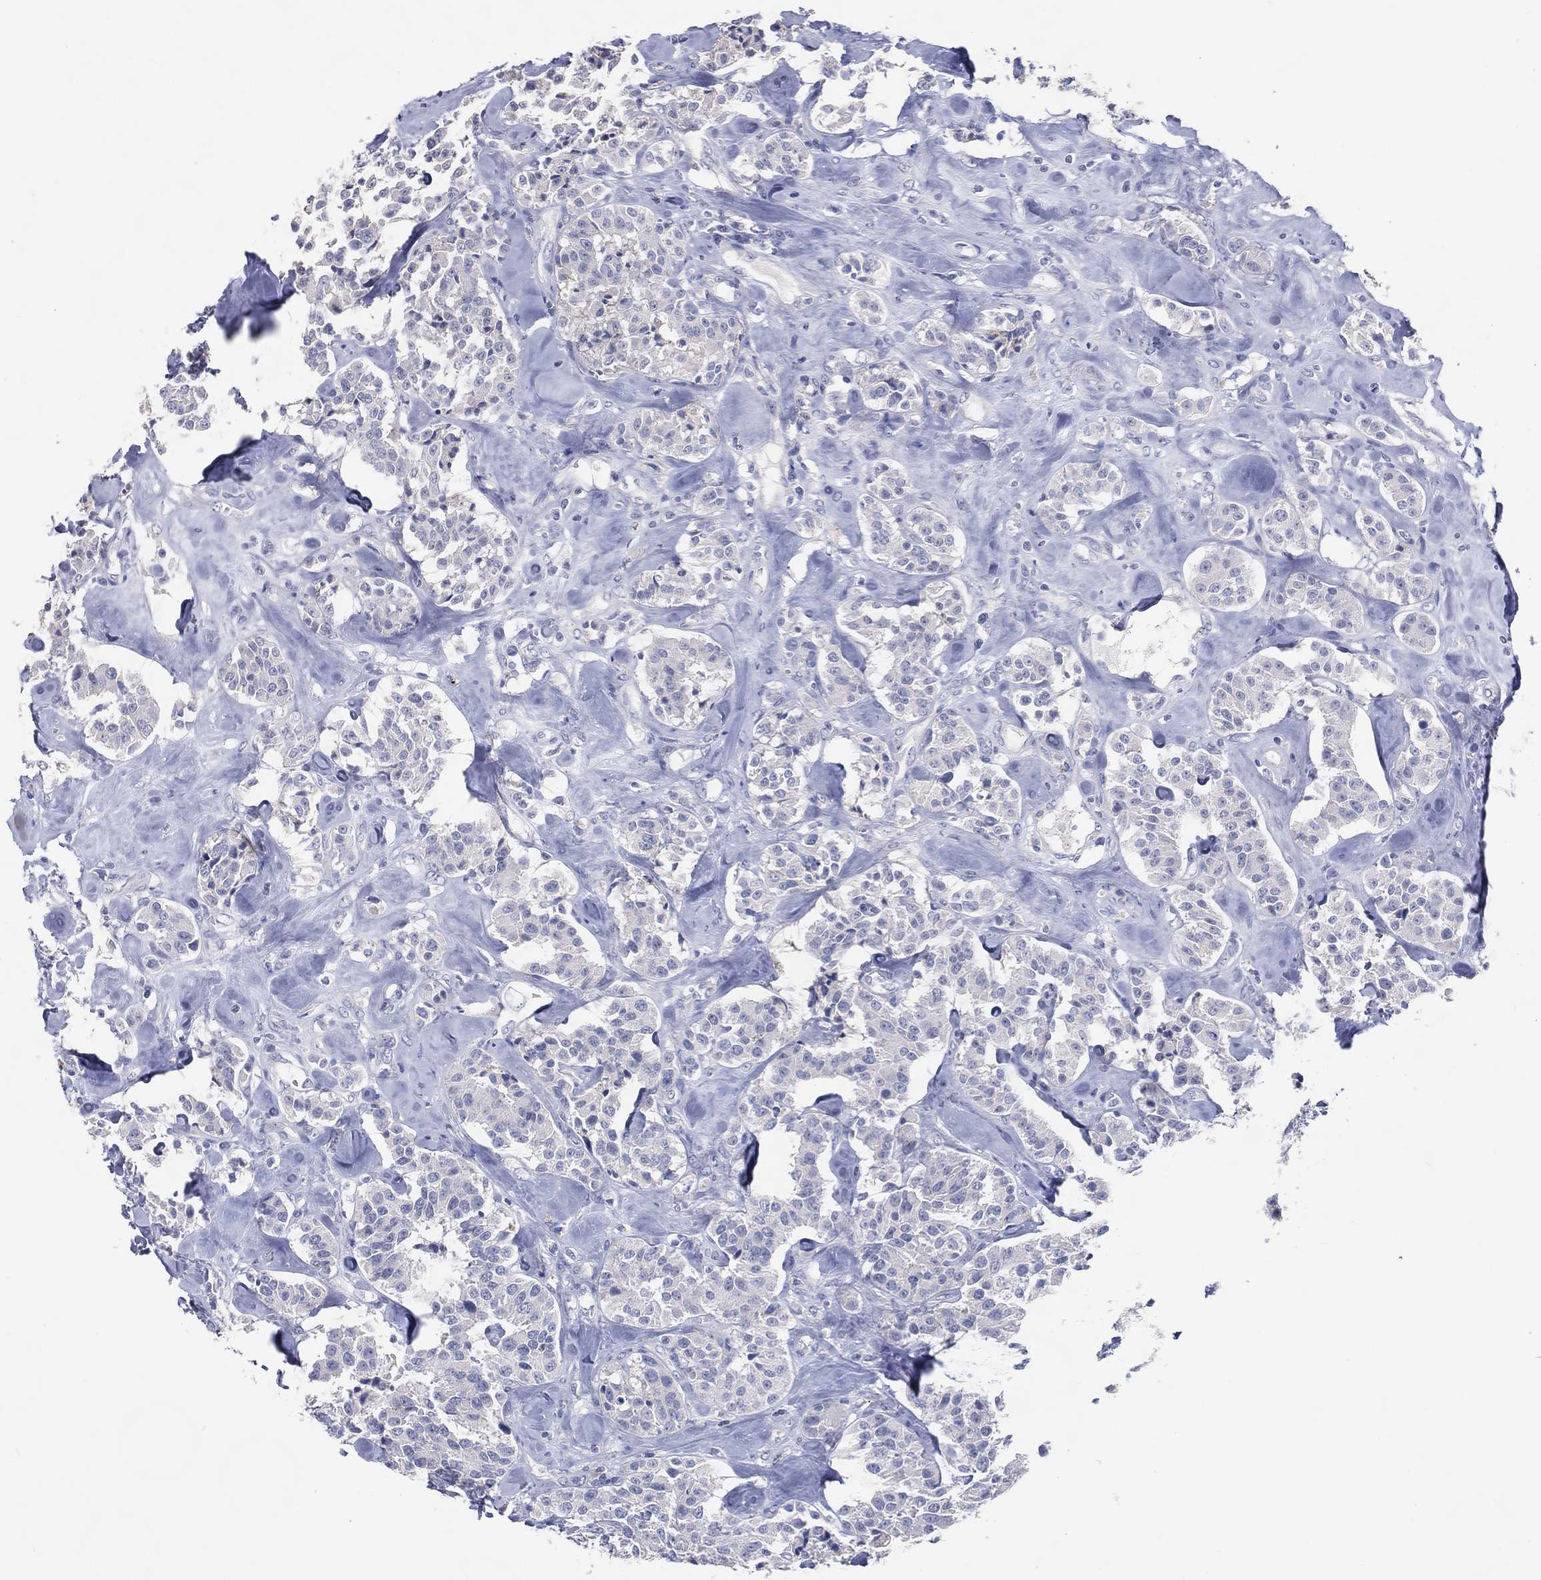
{"staining": {"intensity": "negative", "quantity": "none", "location": "none"}, "tissue": "carcinoid", "cell_type": "Tumor cells", "image_type": "cancer", "snomed": [{"axis": "morphology", "description": "Carcinoid, malignant, NOS"}, {"axis": "topography", "description": "Pancreas"}], "caption": "The immunohistochemistry photomicrograph has no significant staining in tumor cells of malignant carcinoid tissue.", "gene": "DNAH6", "patient": {"sex": "male", "age": 41}}